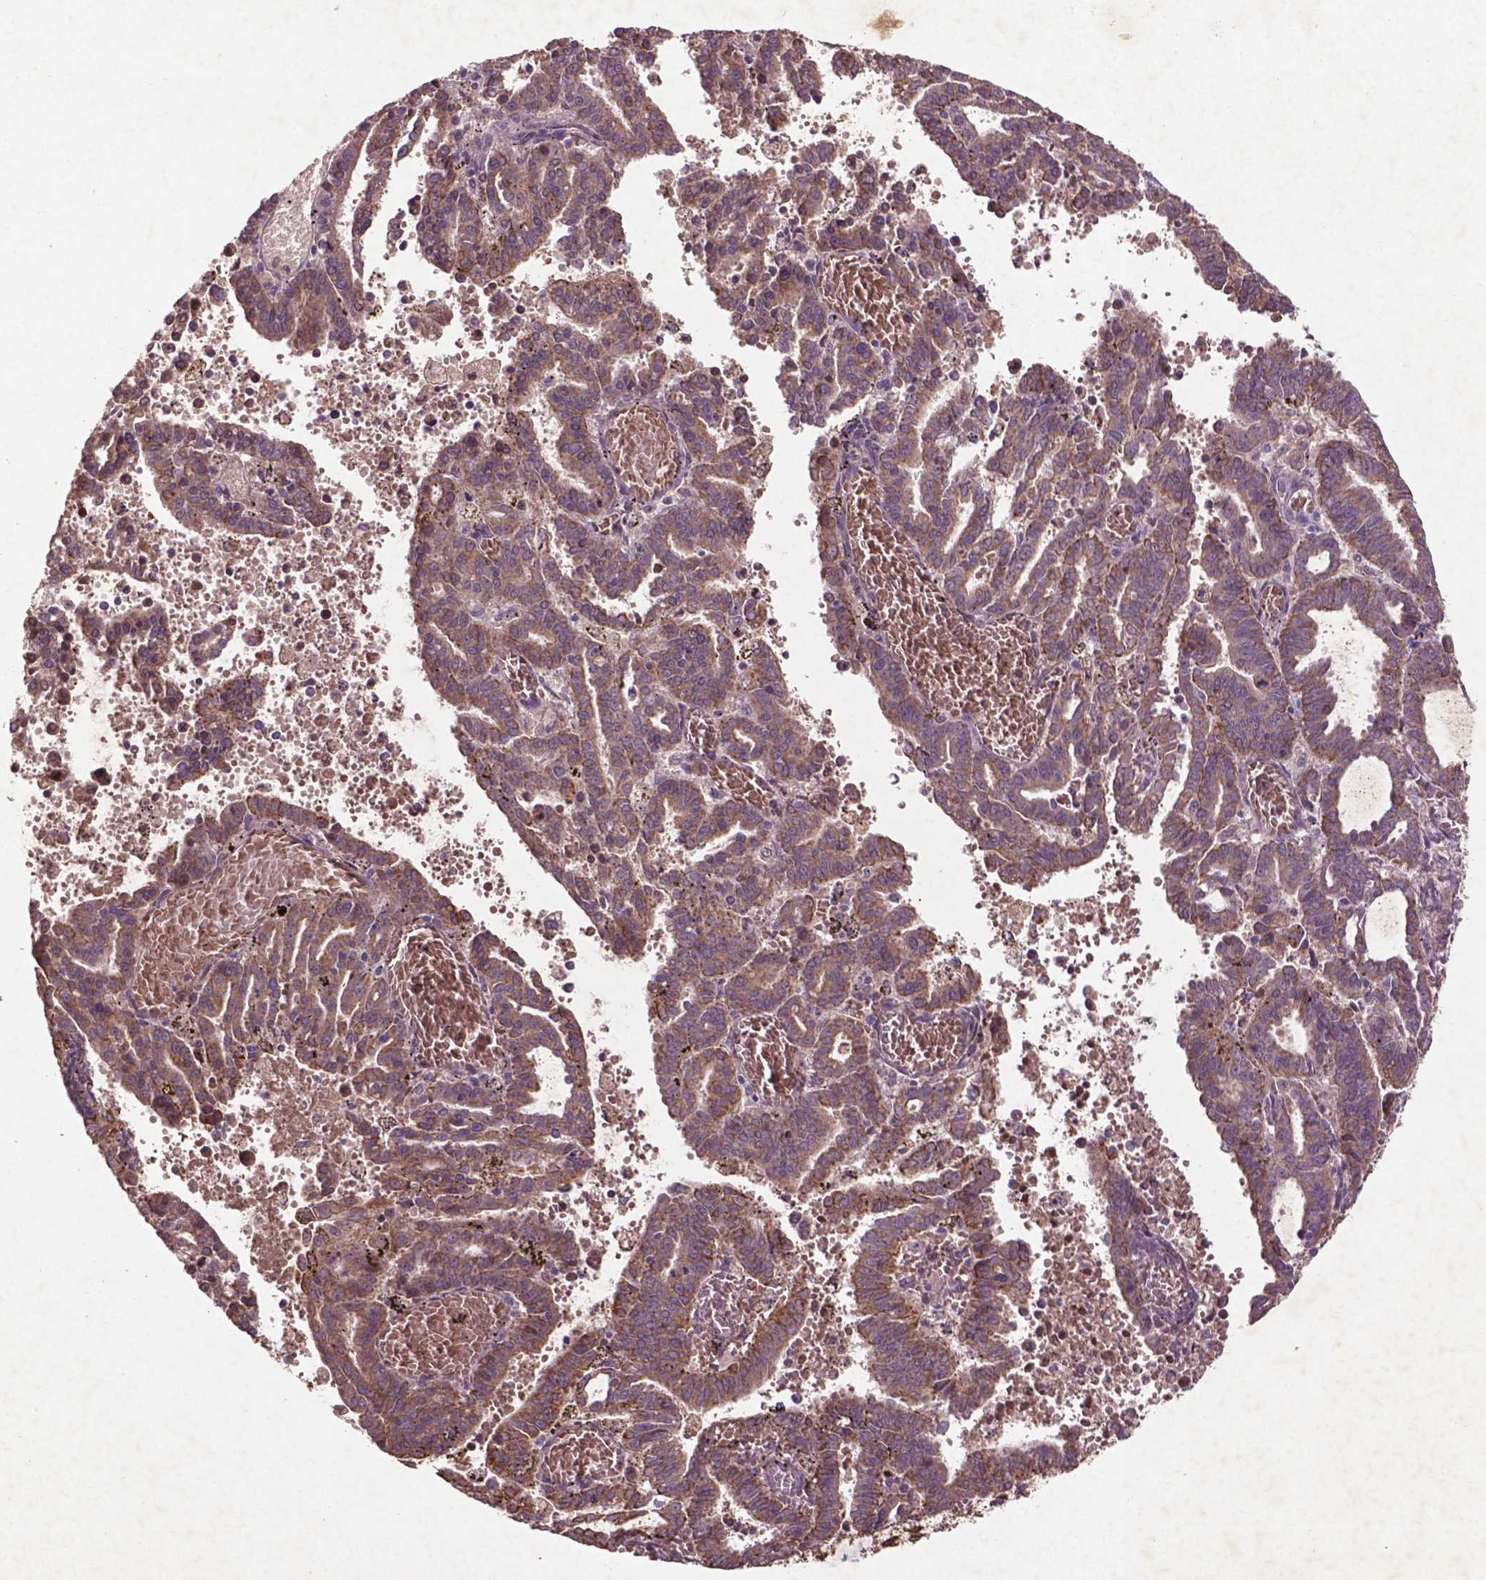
{"staining": {"intensity": "moderate", "quantity": ">75%", "location": "cytoplasmic/membranous"}, "tissue": "endometrial cancer", "cell_type": "Tumor cells", "image_type": "cancer", "snomed": [{"axis": "morphology", "description": "Adenocarcinoma, NOS"}, {"axis": "topography", "description": "Uterus"}], "caption": "High-power microscopy captured an immunohistochemistry (IHC) image of adenocarcinoma (endometrial), revealing moderate cytoplasmic/membranous staining in approximately >75% of tumor cells.", "gene": "COQ2", "patient": {"sex": "female", "age": 83}}